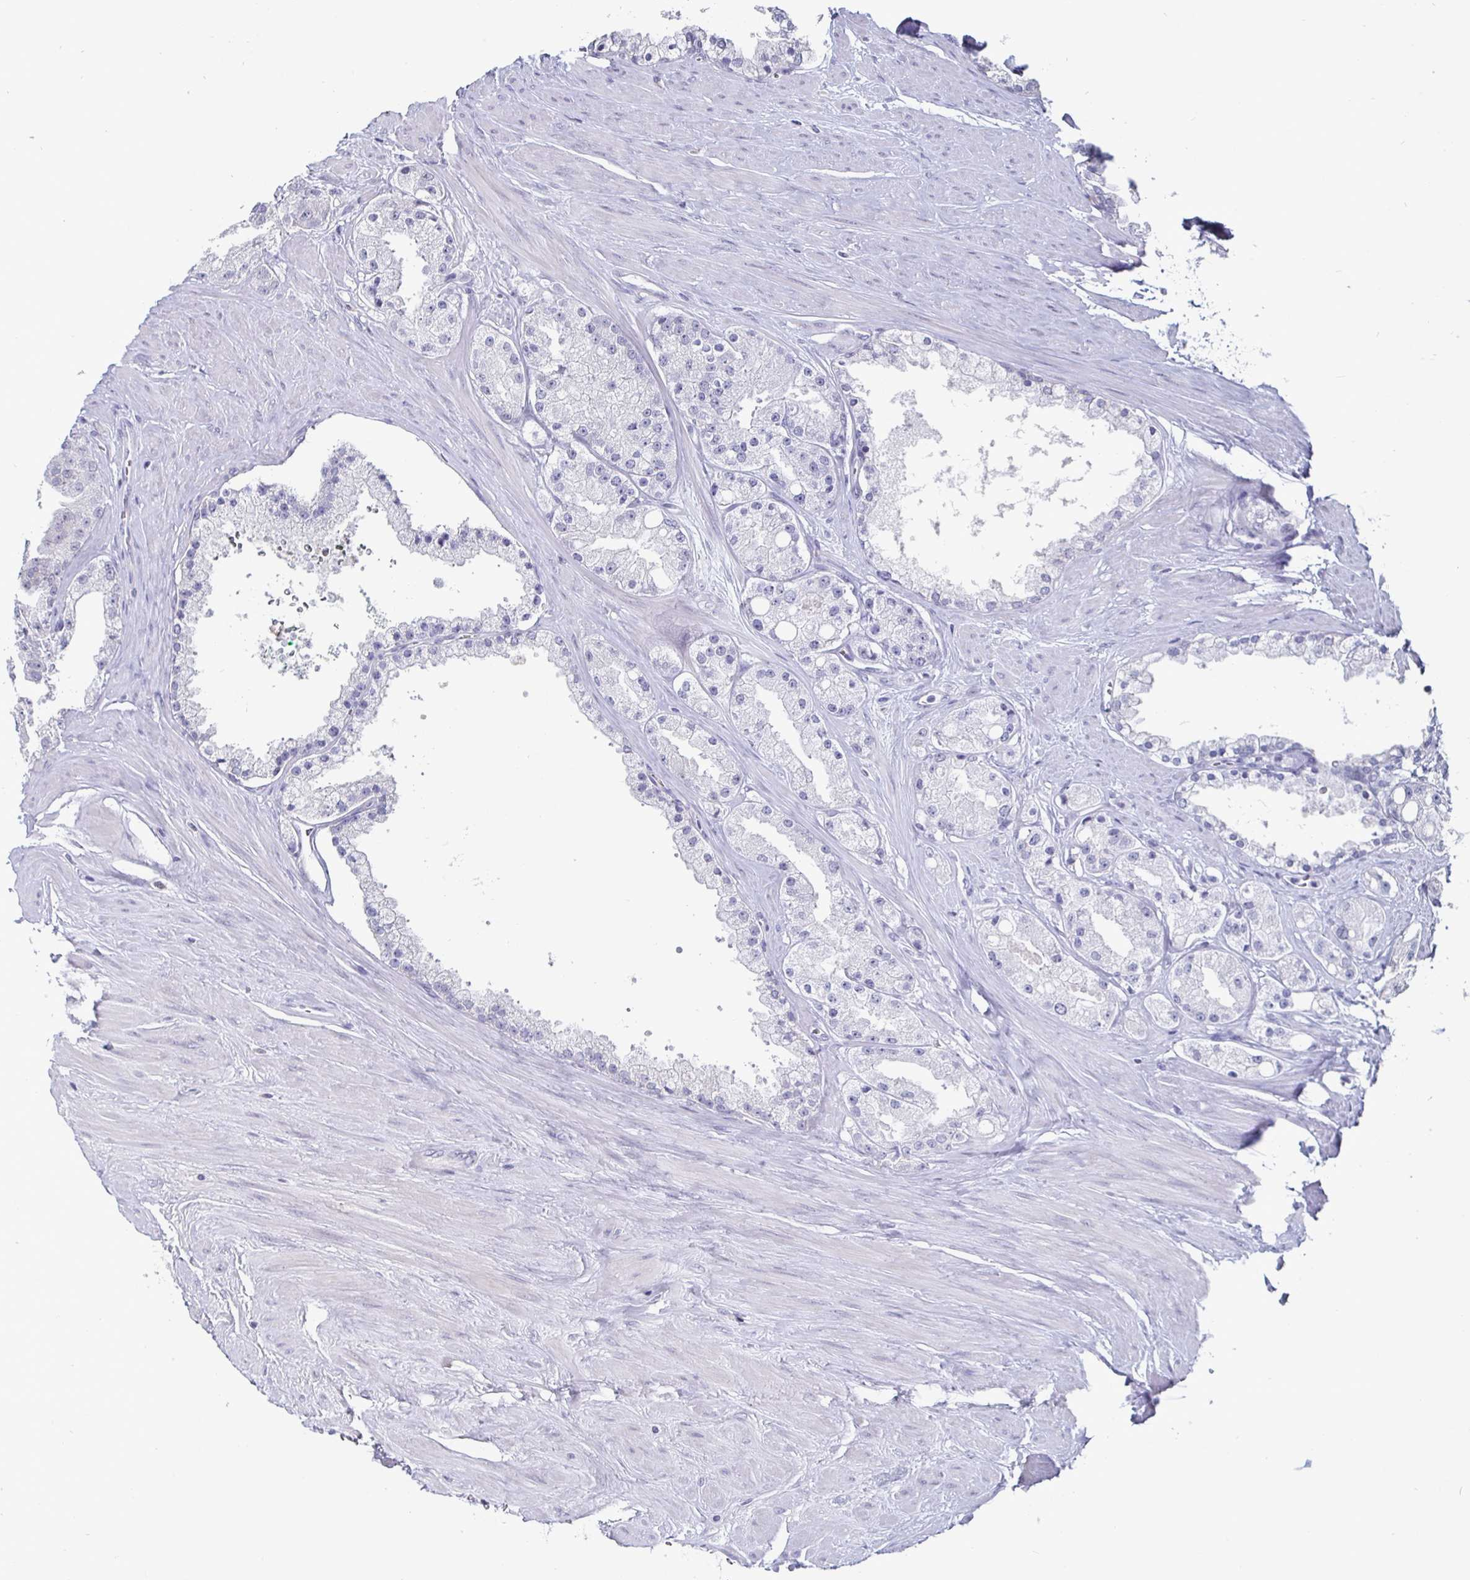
{"staining": {"intensity": "negative", "quantity": "none", "location": "none"}, "tissue": "prostate cancer", "cell_type": "Tumor cells", "image_type": "cancer", "snomed": [{"axis": "morphology", "description": "Adenocarcinoma, High grade"}, {"axis": "topography", "description": "Prostate"}], "caption": "IHC histopathology image of human prostate cancer stained for a protein (brown), which shows no expression in tumor cells.", "gene": "OOSP2", "patient": {"sex": "male", "age": 66}}